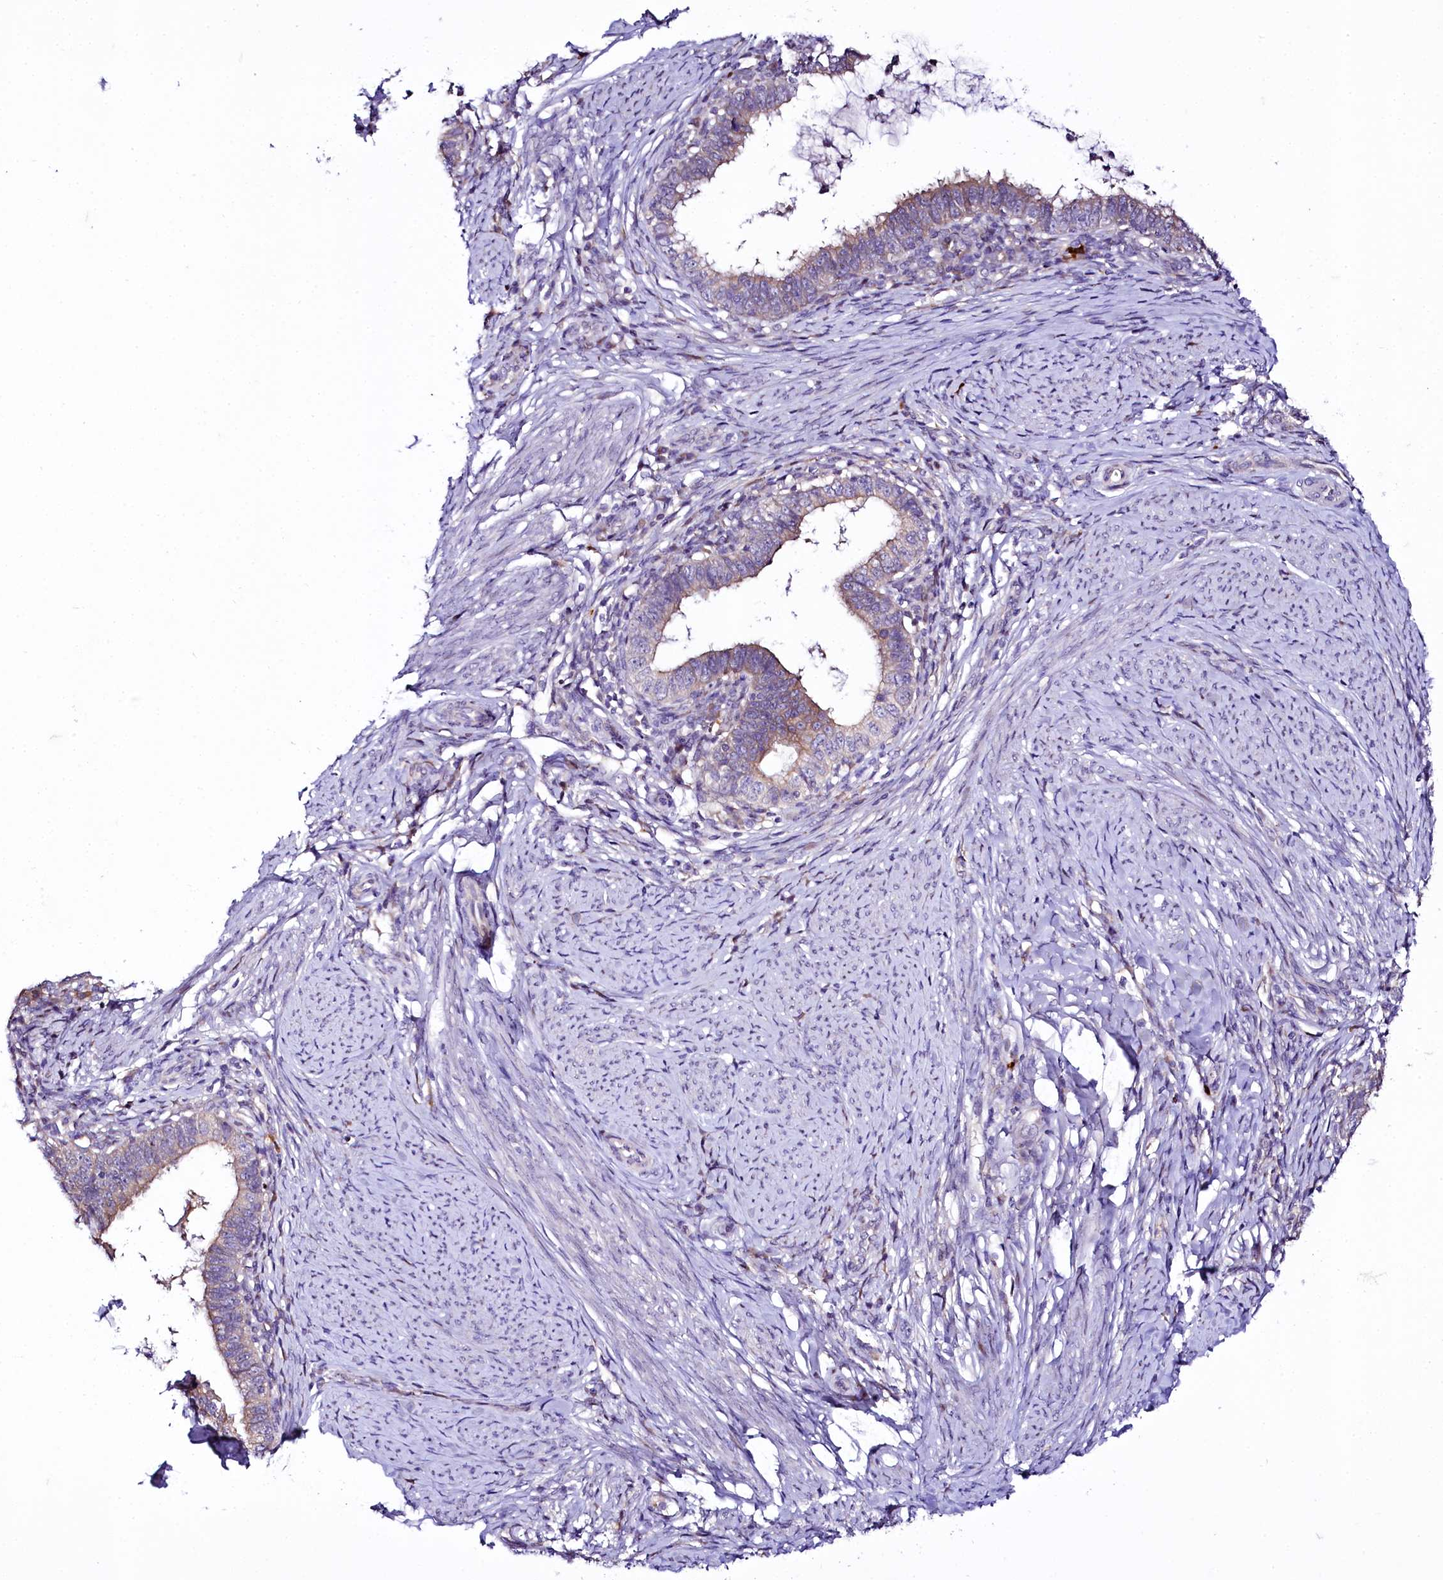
{"staining": {"intensity": "weak", "quantity": "25%-75%", "location": "cytoplasmic/membranous"}, "tissue": "cervical cancer", "cell_type": "Tumor cells", "image_type": "cancer", "snomed": [{"axis": "morphology", "description": "Adenocarcinoma, NOS"}, {"axis": "topography", "description": "Cervix"}], "caption": "This micrograph demonstrates immunohistochemistry (IHC) staining of human cervical adenocarcinoma, with low weak cytoplasmic/membranous expression in about 25%-75% of tumor cells.", "gene": "ZC3H12C", "patient": {"sex": "female", "age": 36}}